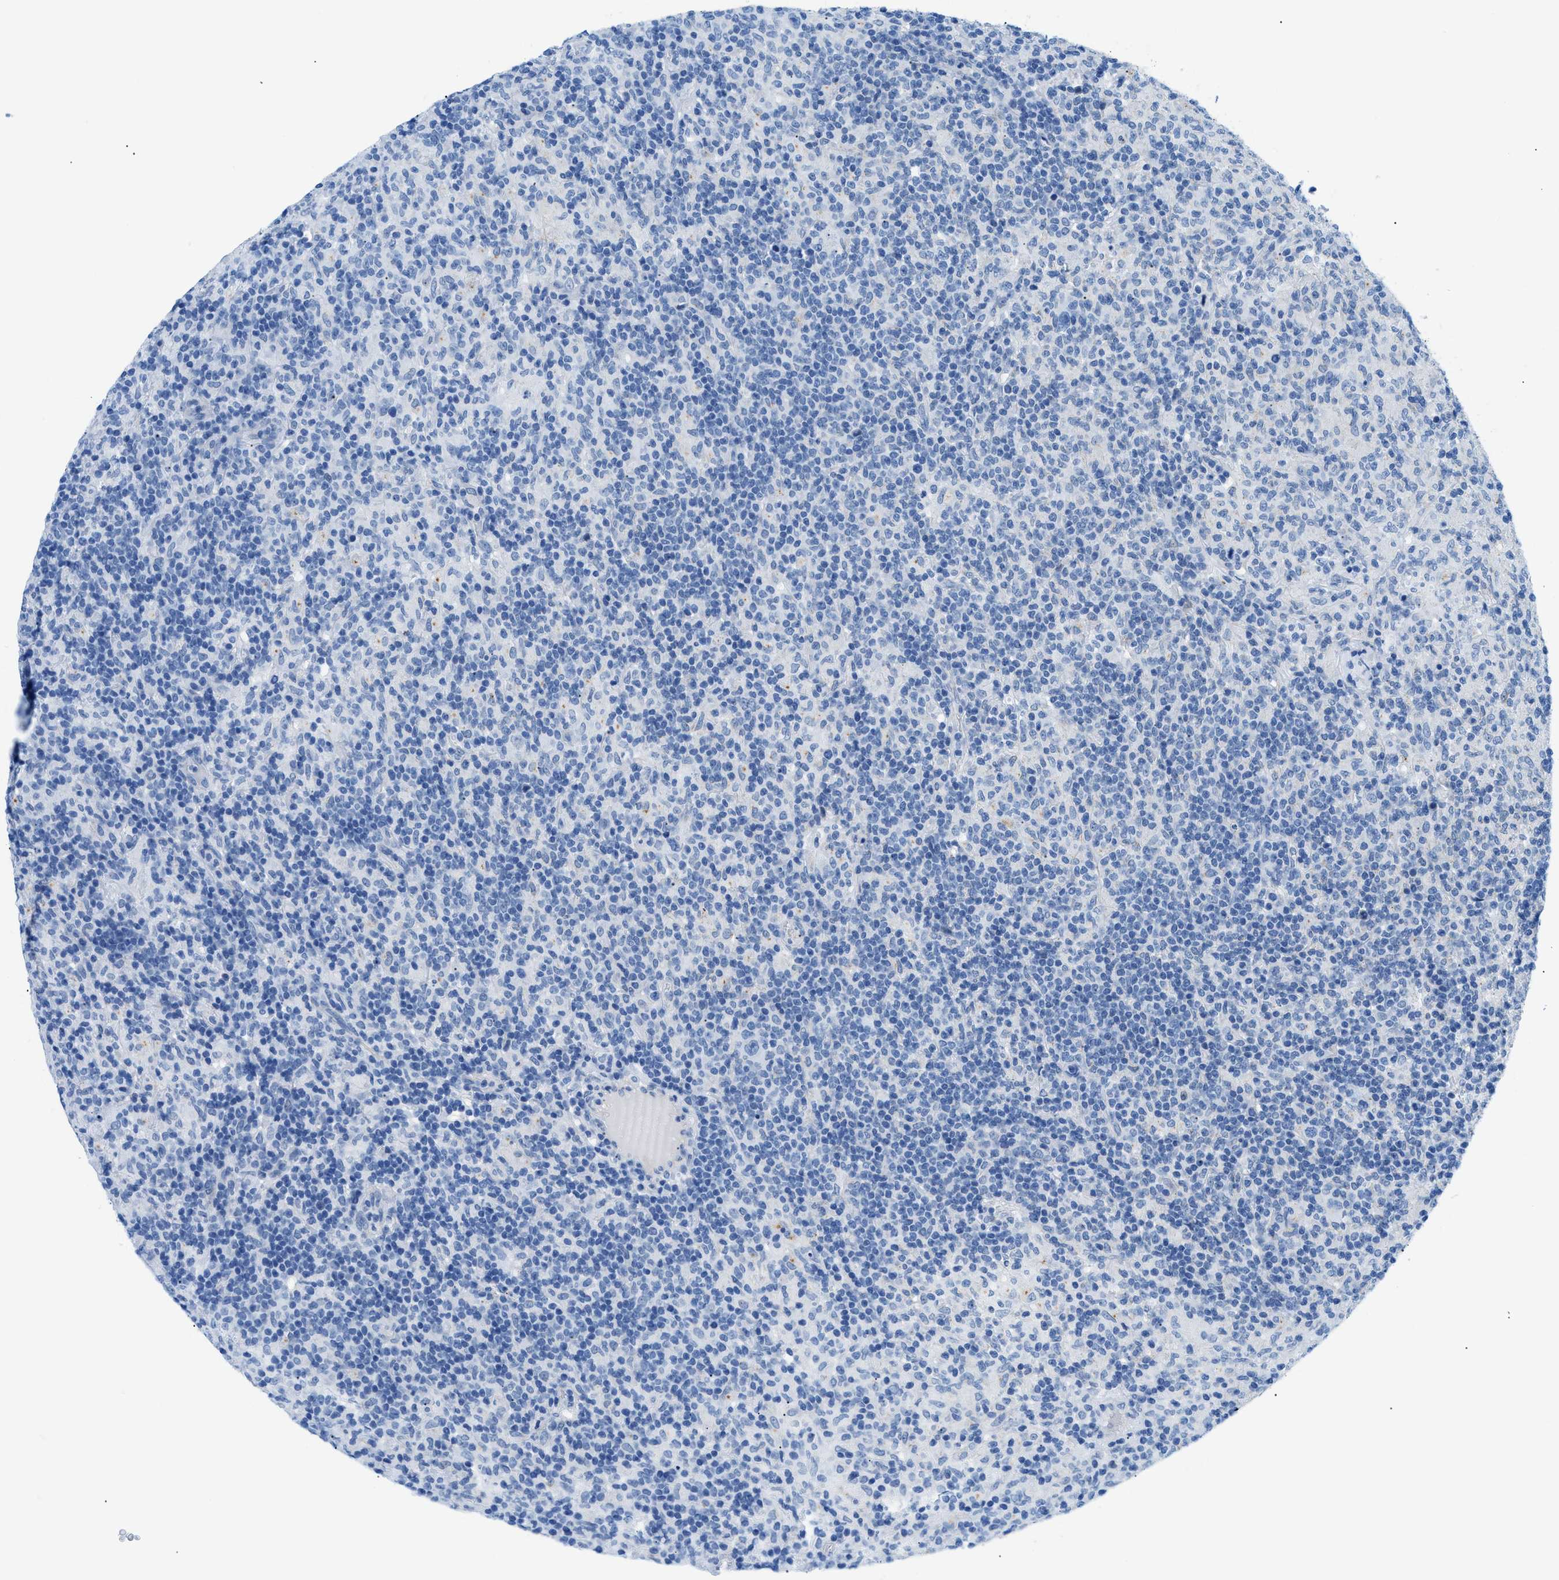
{"staining": {"intensity": "negative", "quantity": "none", "location": "none"}, "tissue": "lymphoma", "cell_type": "Tumor cells", "image_type": "cancer", "snomed": [{"axis": "morphology", "description": "Hodgkin's disease, NOS"}, {"axis": "topography", "description": "Lymph node"}], "caption": "This is an IHC image of Hodgkin's disease. There is no positivity in tumor cells.", "gene": "FDCSP", "patient": {"sex": "male", "age": 70}}